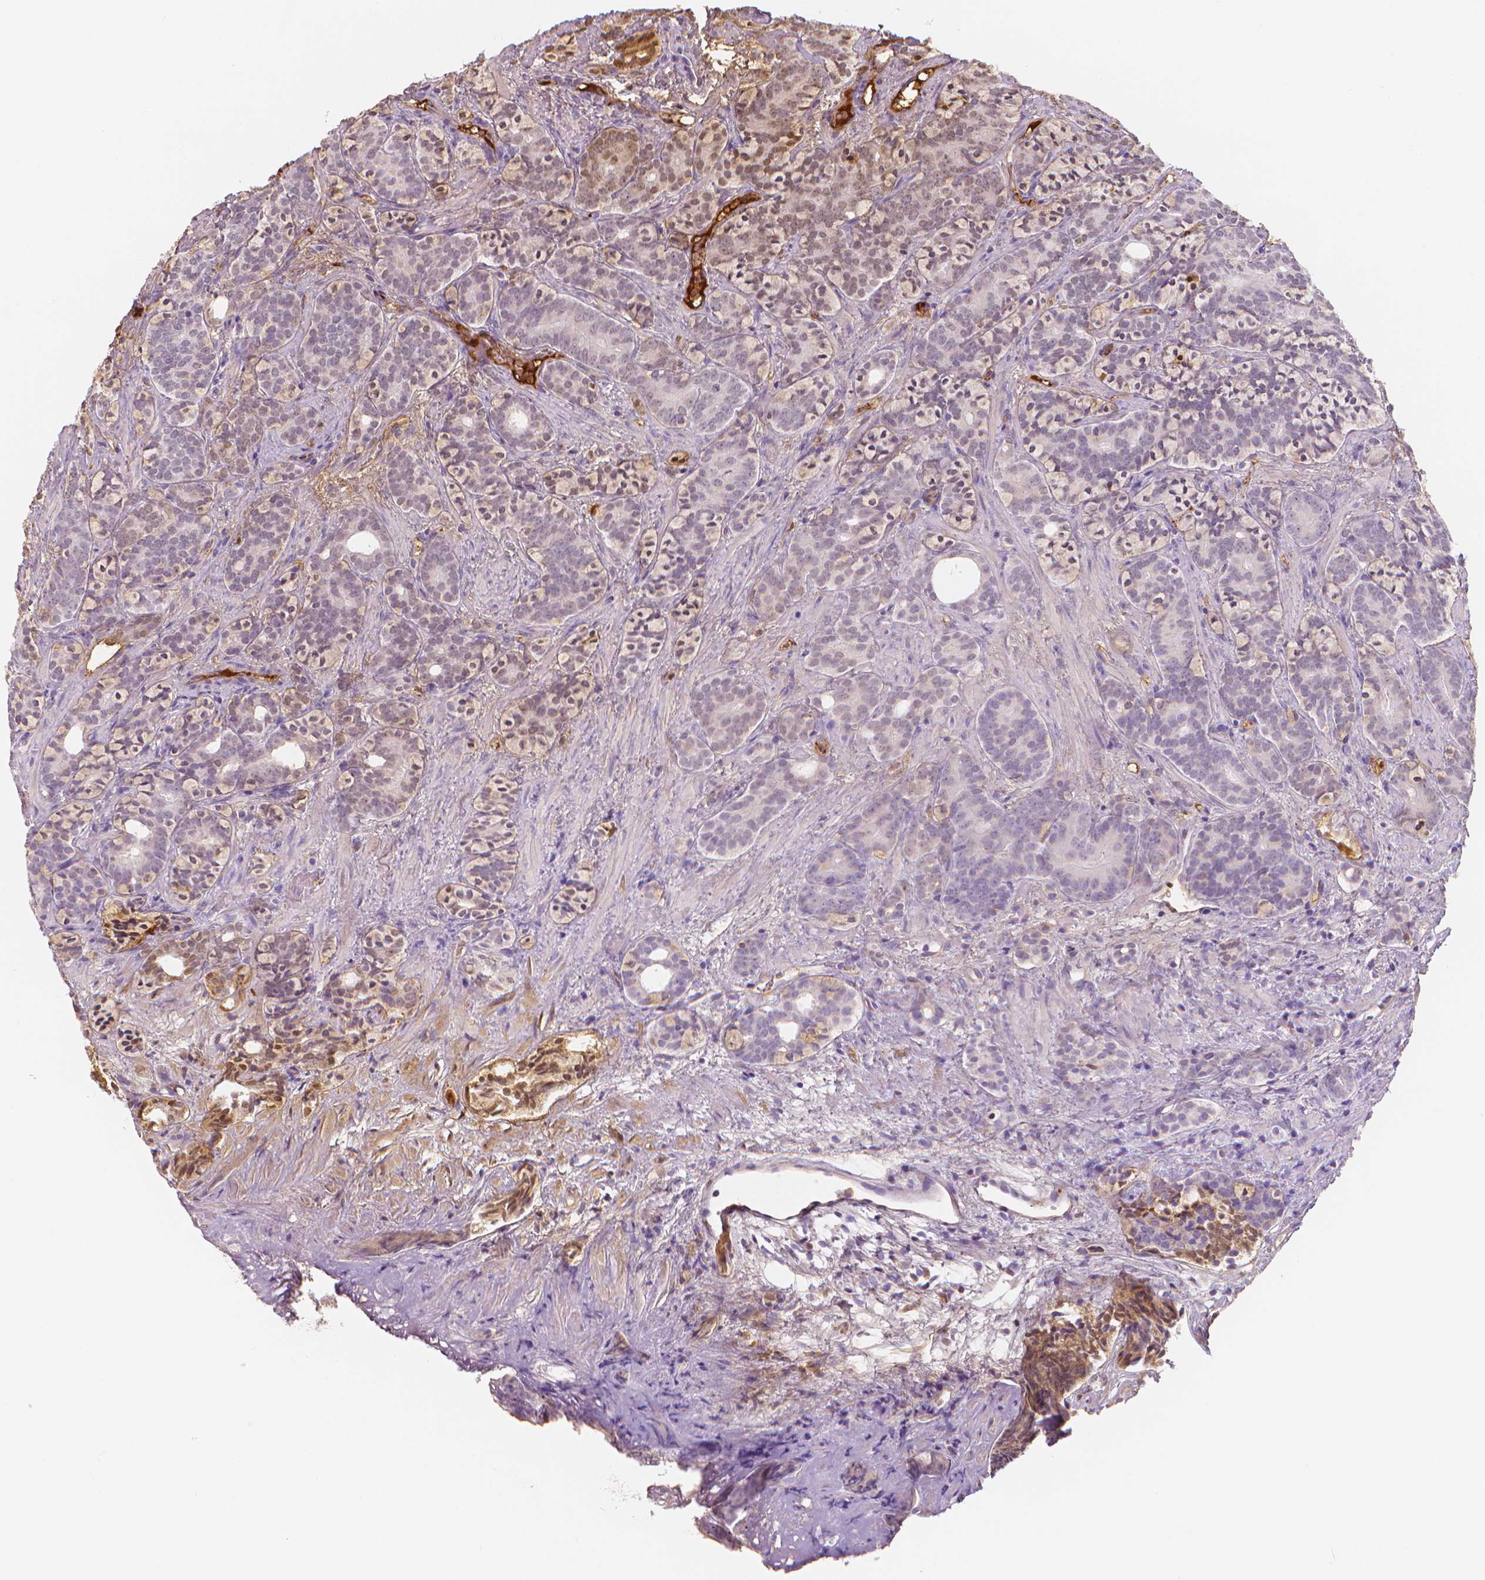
{"staining": {"intensity": "weak", "quantity": "<25%", "location": "cytoplasmic/membranous,nuclear"}, "tissue": "prostate cancer", "cell_type": "Tumor cells", "image_type": "cancer", "snomed": [{"axis": "morphology", "description": "Adenocarcinoma, High grade"}, {"axis": "topography", "description": "Prostate"}], "caption": "A high-resolution micrograph shows IHC staining of adenocarcinoma (high-grade) (prostate), which shows no significant expression in tumor cells. (DAB immunohistochemistry (IHC) visualized using brightfield microscopy, high magnification).", "gene": "APOA4", "patient": {"sex": "male", "age": 84}}